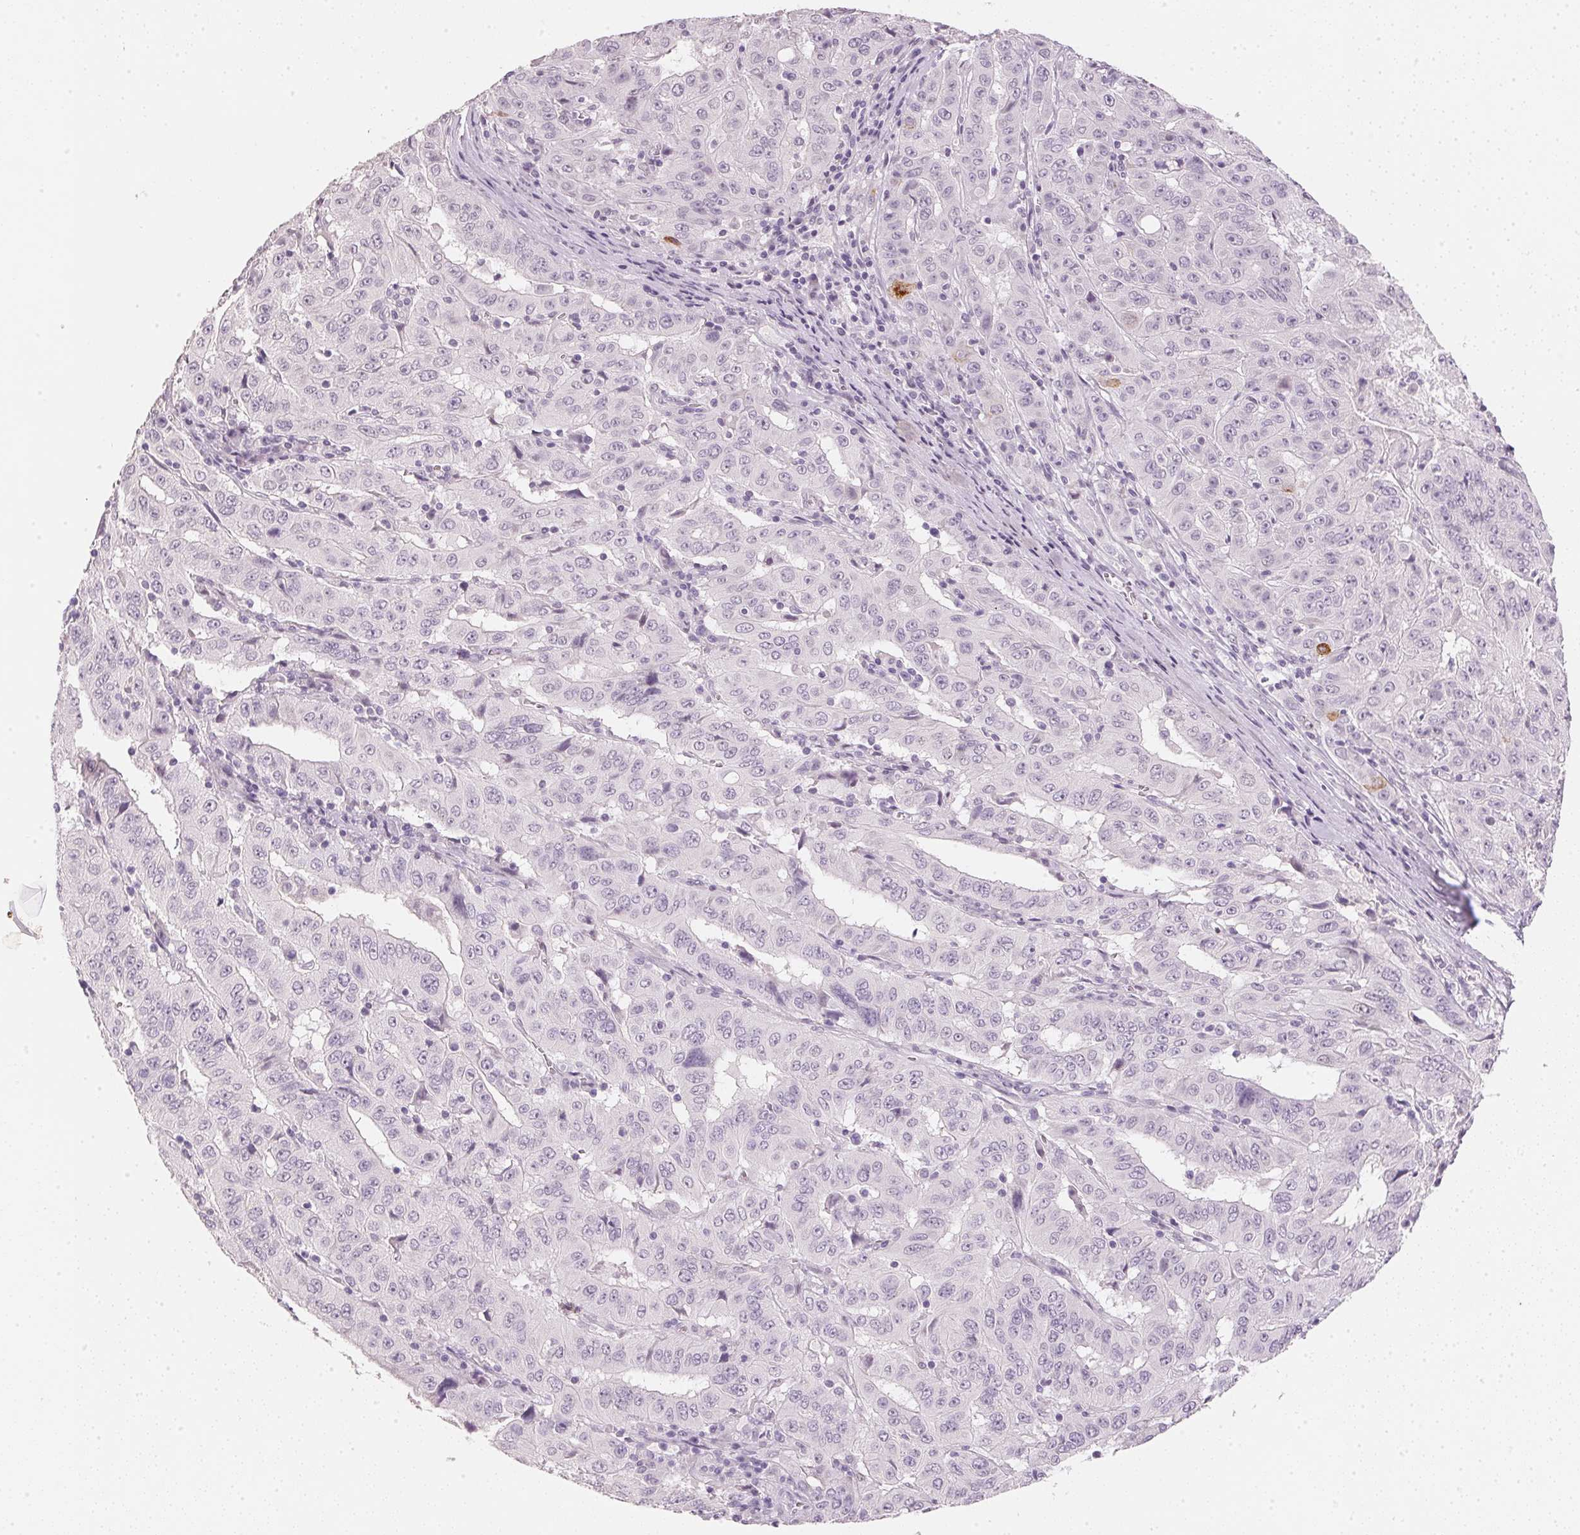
{"staining": {"intensity": "negative", "quantity": "none", "location": "none"}, "tissue": "pancreatic cancer", "cell_type": "Tumor cells", "image_type": "cancer", "snomed": [{"axis": "morphology", "description": "Adenocarcinoma, NOS"}, {"axis": "topography", "description": "Pancreas"}], "caption": "Protein analysis of pancreatic adenocarcinoma reveals no significant expression in tumor cells.", "gene": "IGFBP1", "patient": {"sex": "male", "age": 63}}